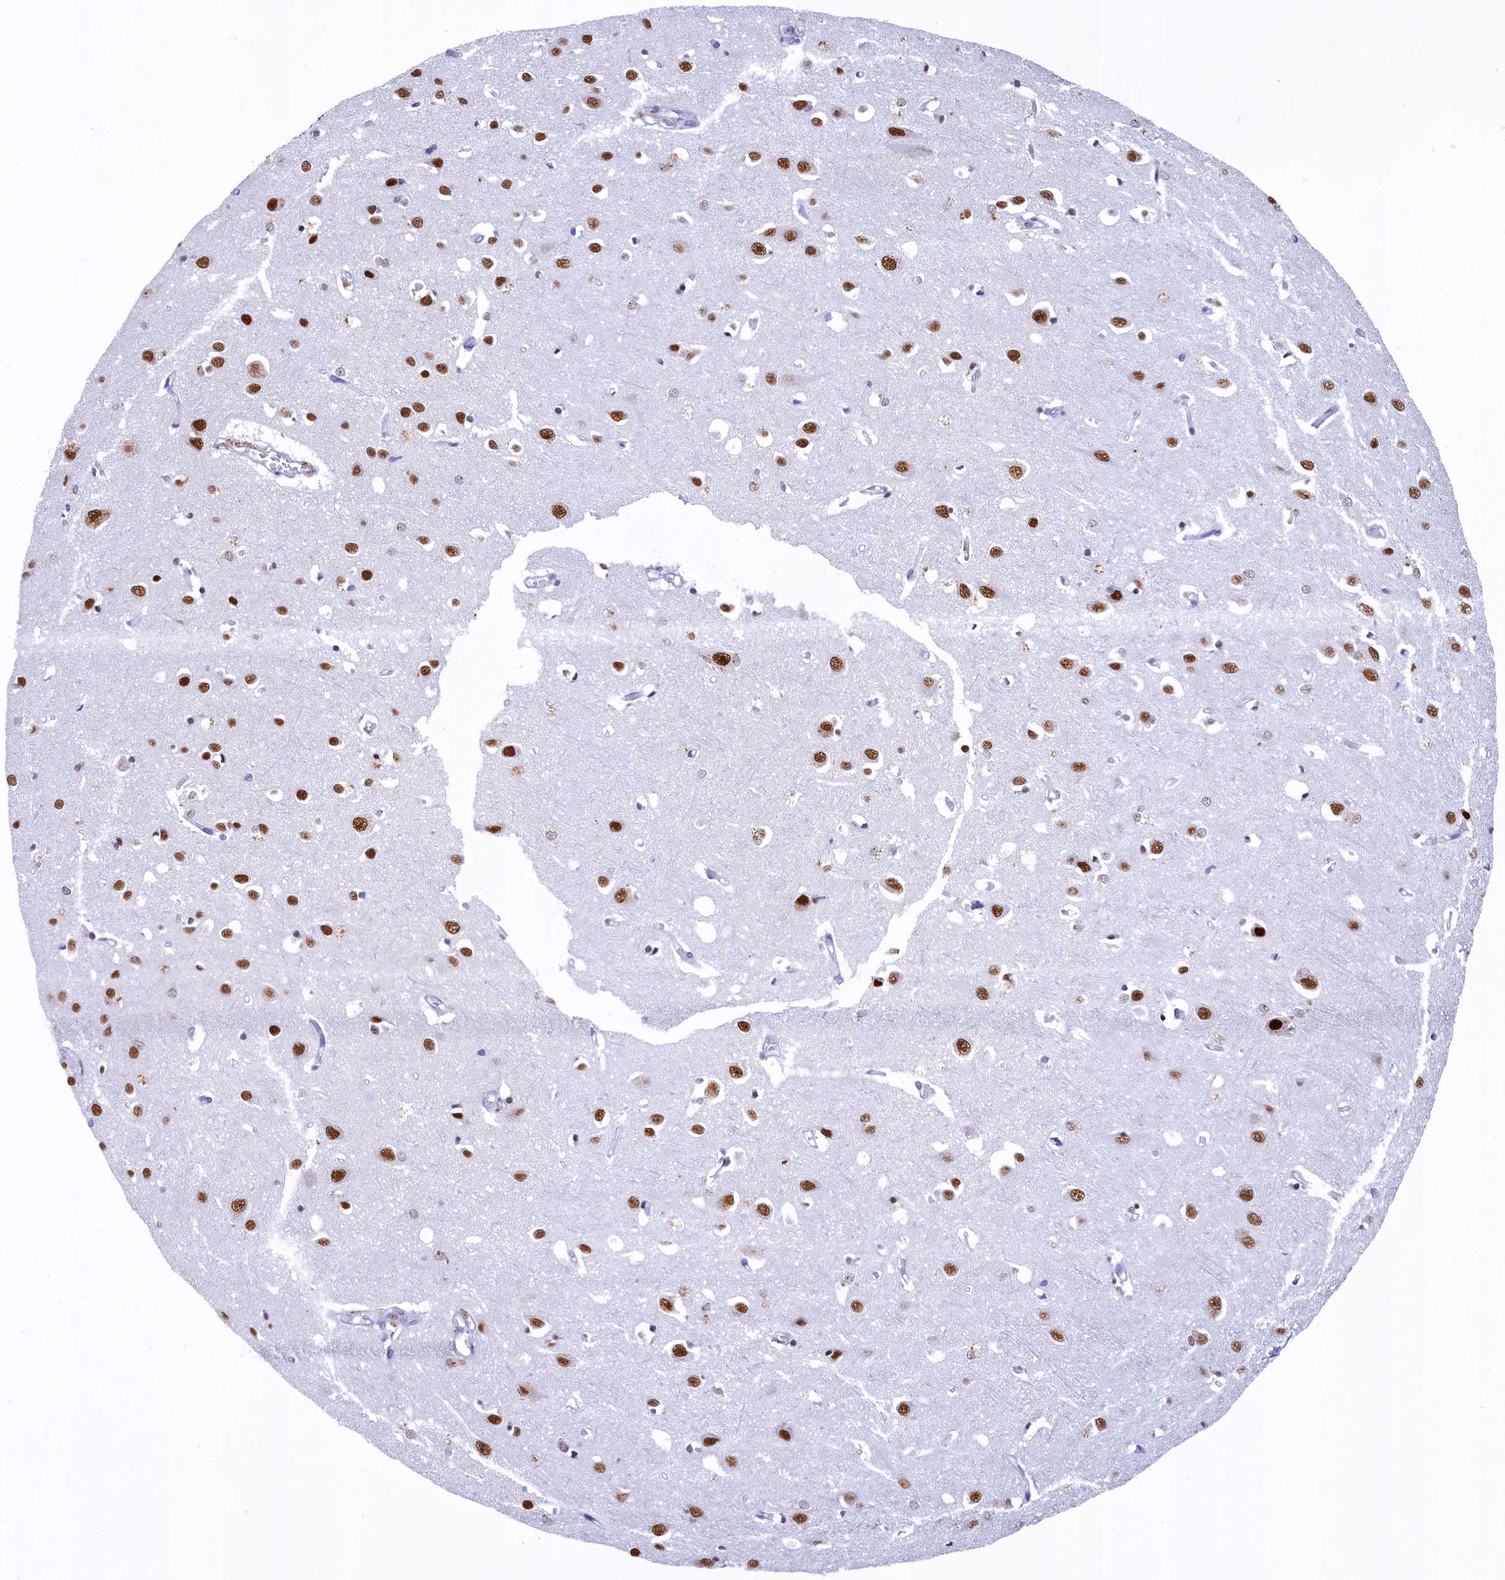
{"staining": {"intensity": "negative", "quantity": "none", "location": "none"}, "tissue": "cerebral cortex", "cell_type": "Endothelial cells", "image_type": "normal", "snomed": [{"axis": "morphology", "description": "Normal tissue, NOS"}, {"axis": "topography", "description": "Cerebral cortex"}], "caption": "Cerebral cortex stained for a protein using immunohistochemistry (IHC) displays no expression endothelial cells.", "gene": "SUGP2", "patient": {"sex": "female", "age": 64}}